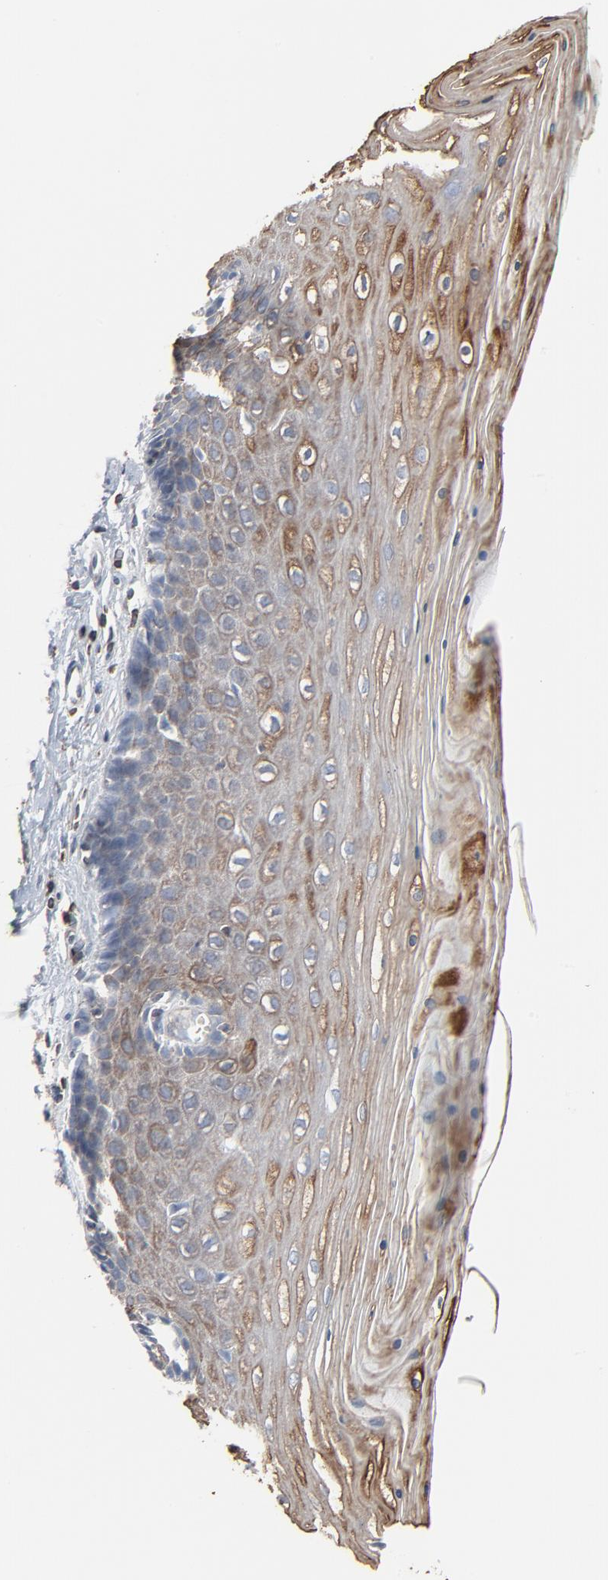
{"staining": {"intensity": "negative", "quantity": "none", "location": "none"}, "tissue": "cervix", "cell_type": "Glandular cells", "image_type": "normal", "snomed": [{"axis": "morphology", "description": "Normal tissue, NOS"}, {"axis": "topography", "description": "Cervix"}], "caption": "A micrograph of cervix stained for a protein exhibits no brown staining in glandular cells. The staining was performed using DAB to visualize the protein expression in brown, while the nuclei were stained in blue with hematoxylin (Magnification: 20x).", "gene": "OPTN", "patient": {"sex": "female", "age": 39}}